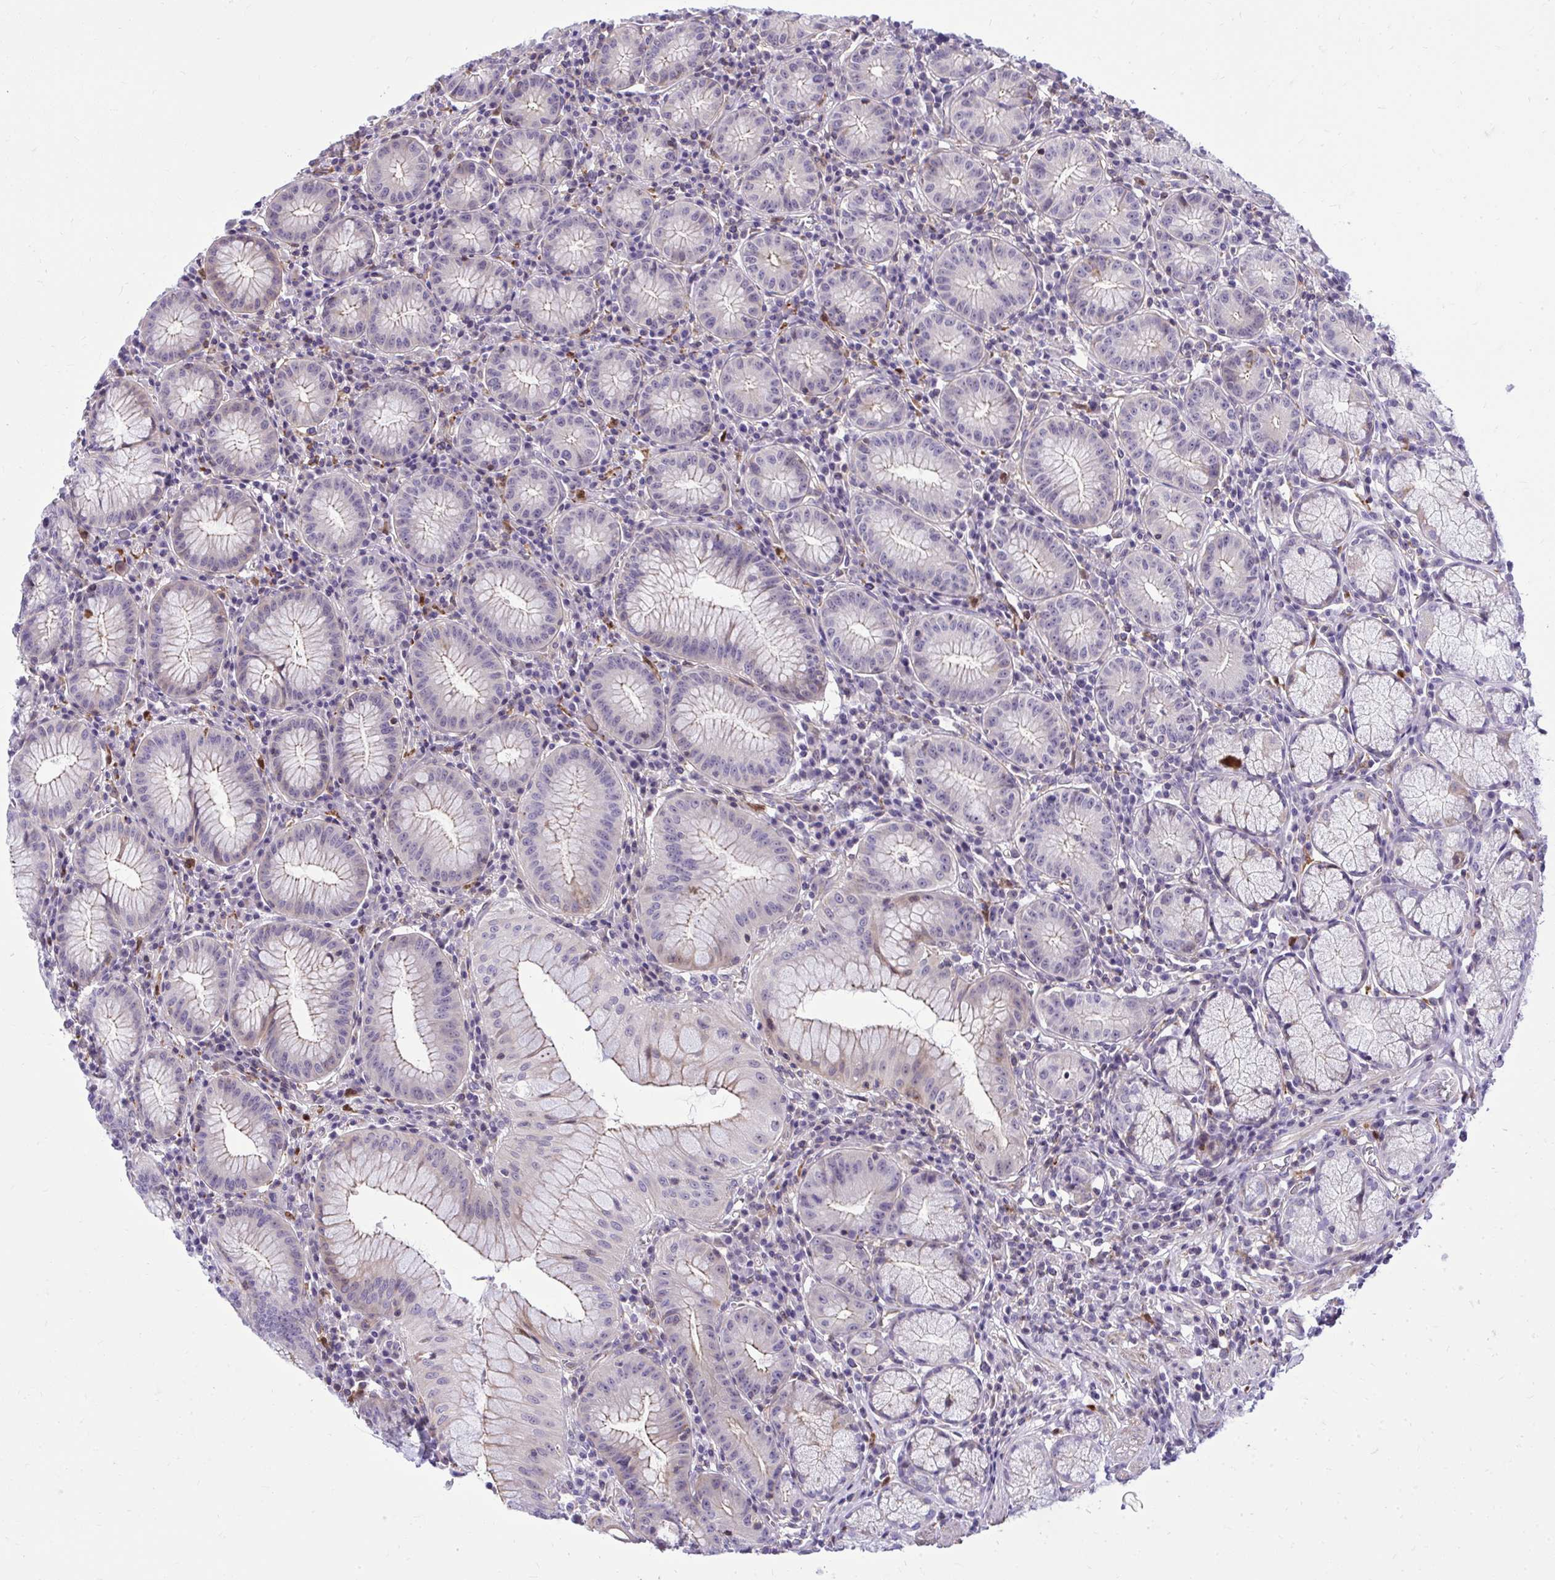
{"staining": {"intensity": "weak", "quantity": "<25%", "location": "cytoplasmic/membranous"}, "tissue": "stomach", "cell_type": "Glandular cells", "image_type": "normal", "snomed": [{"axis": "morphology", "description": "Normal tissue, NOS"}, {"axis": "topography", "description": "Stomach"}], "caption": "An immunohistochemistry histopathology image of normal stomach is shown. There is no staining in glandular cells of stomach. (DAB immunohistochemistry with hematoxylin counter stain).", "gene": "GRK4", "patient": {"sex": "male", "age": 55}}